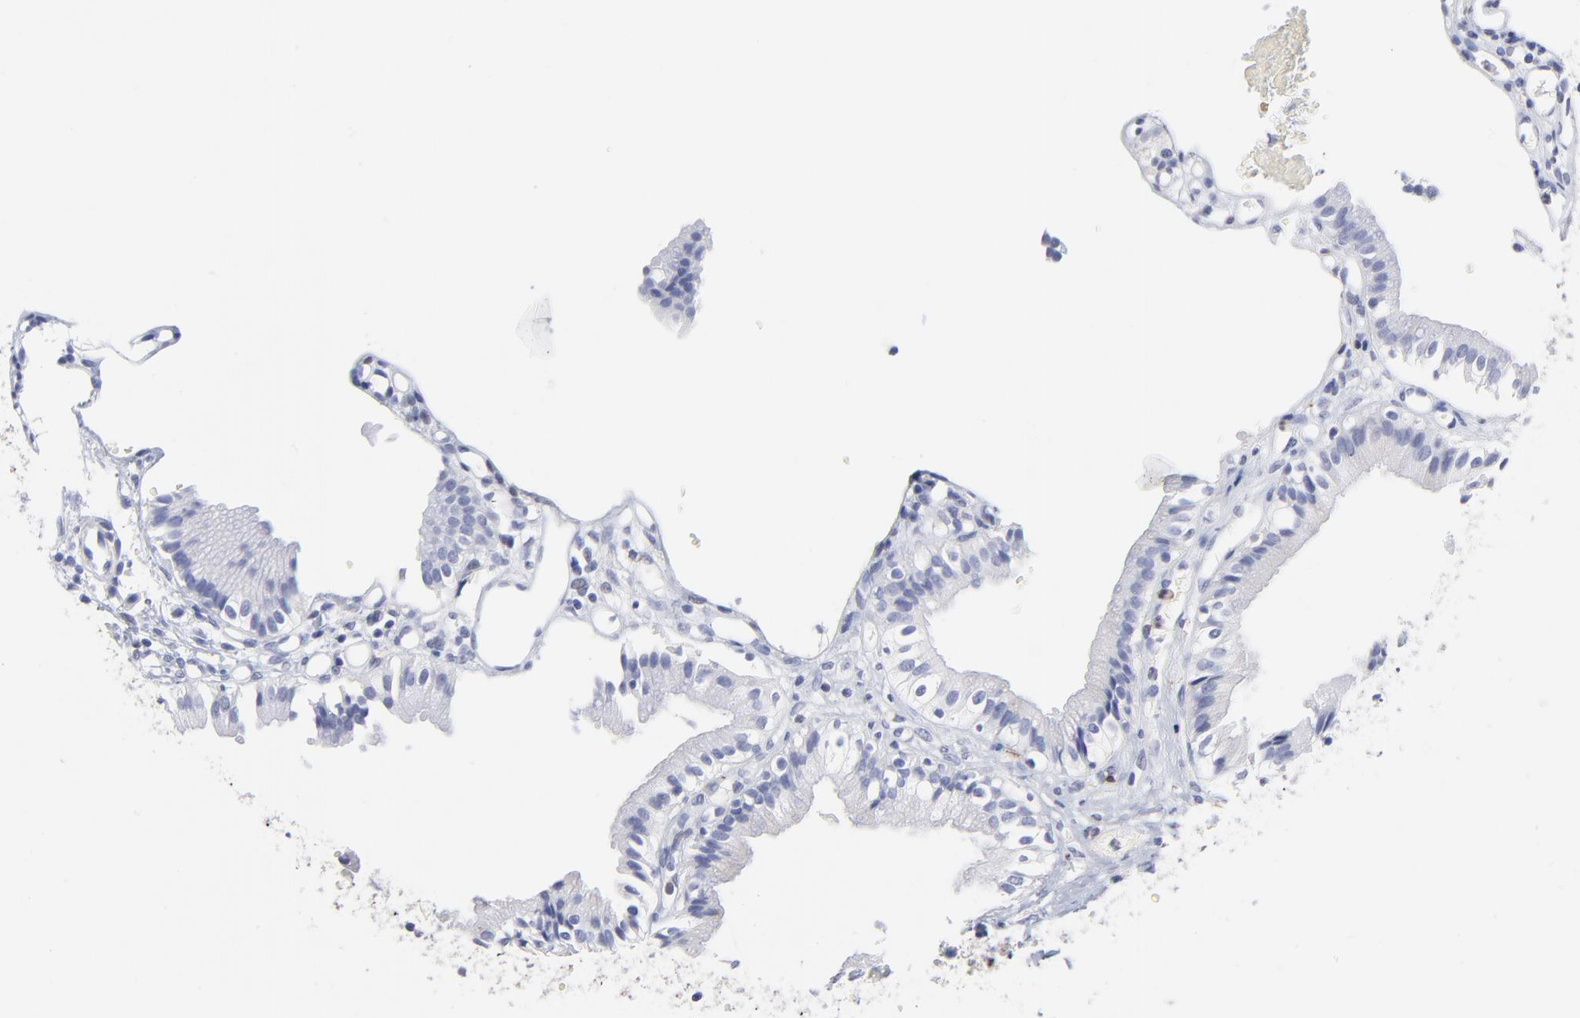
{"staining": {"intensity": "negative", "quantity": "none", "location": "none"}, "tissue": "gallbladder", "cell_type": "Glandular cells", "image_type": "normal", "snomed": [{"axis": "morphology", "description": "Normal tissue, NOS"}, {"axis": "topography", "description": "Gallbladder"}], "caption": "An immunohistochemistry (IHC) micrograph of benign gallbladder is shown. There is no staining in glandular cells of gallbladder. (DAB (3,3'-diaminobenzidine) immunohistochemistry (IHC), high magnification).", "gene": "SMARCA1", "patient": {"sex": "male", "age": 65}}